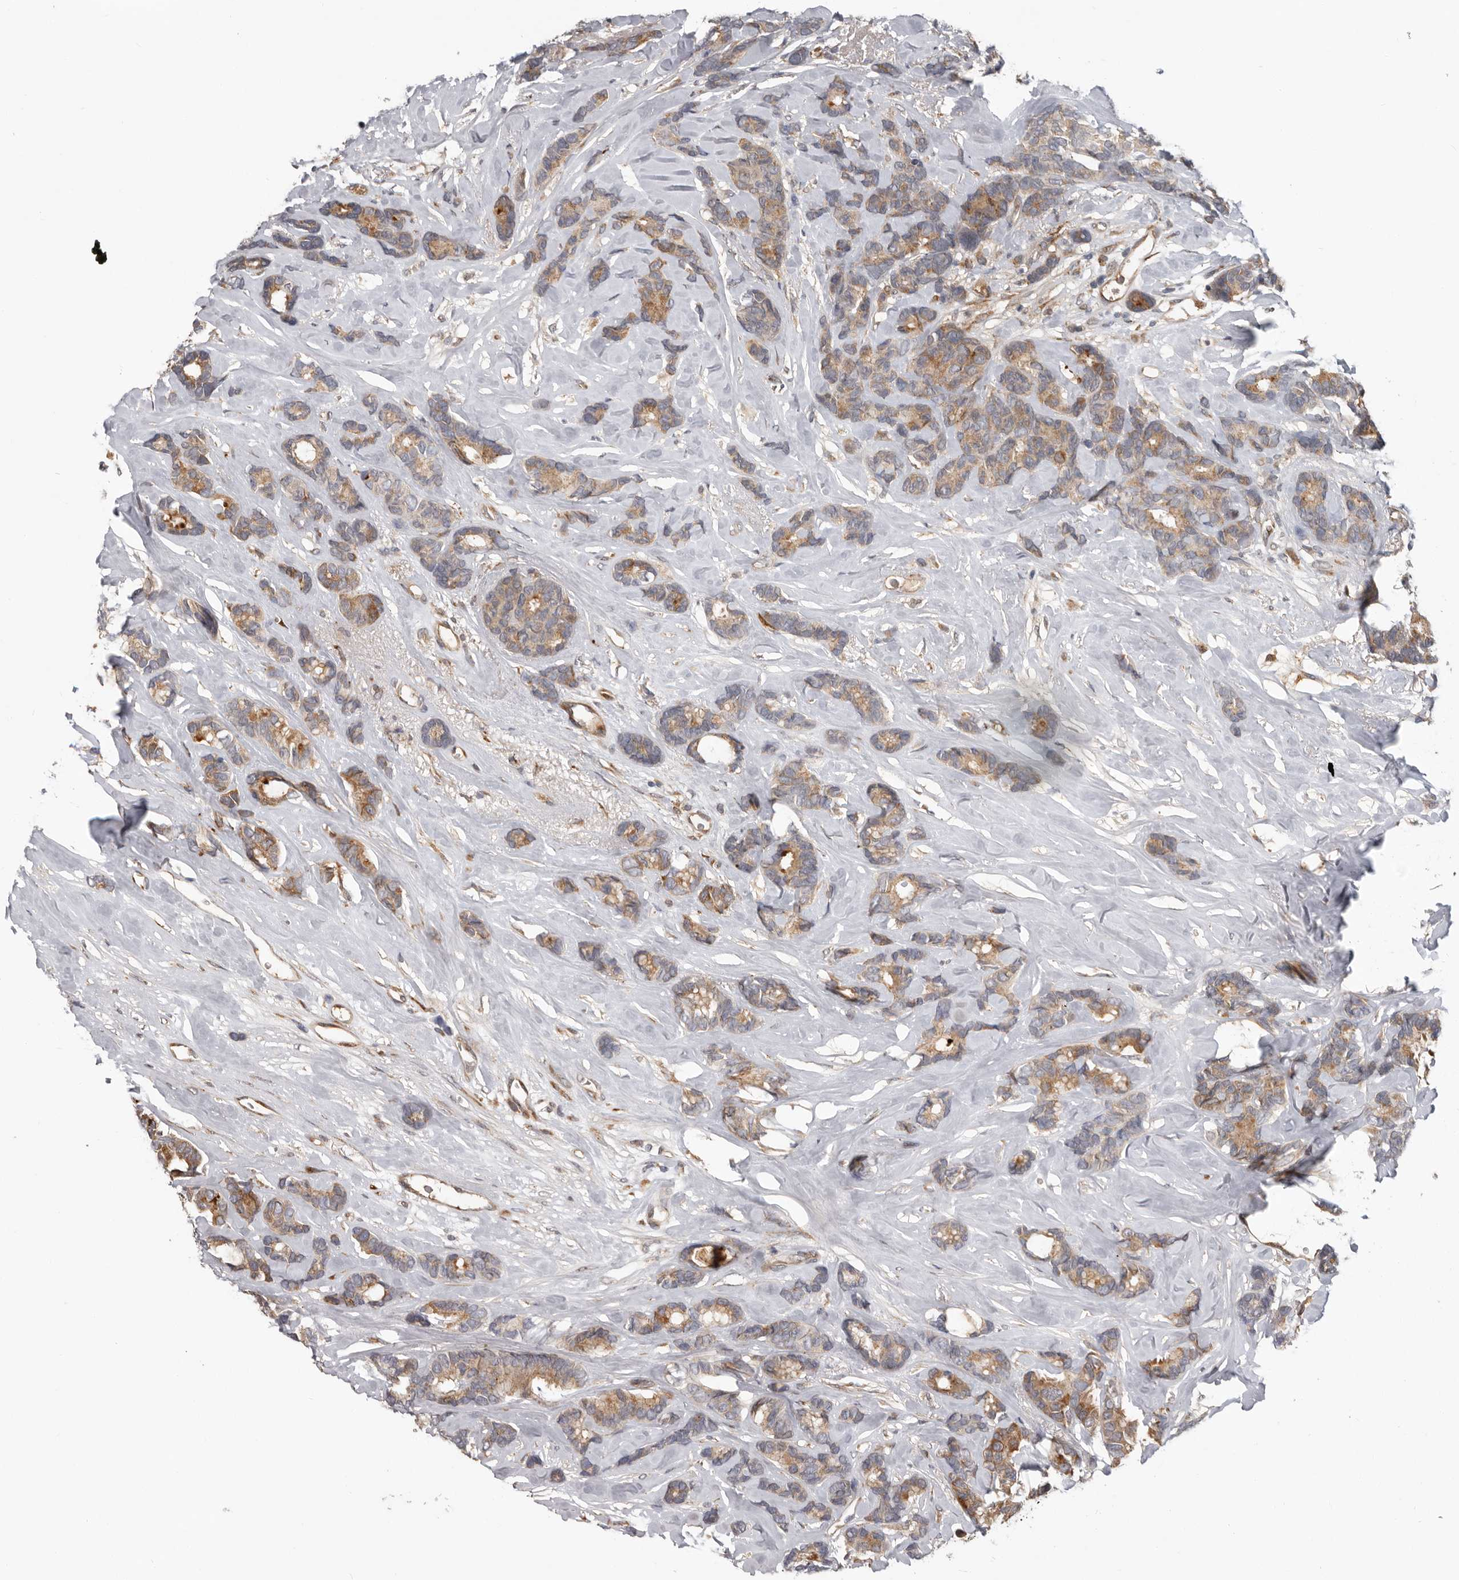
{"staining": {"intensity": "moderate", "quantity": ">75%", "location": "cytoplasmic/membranous"}, "tissue": "breast cancer", "cell_type": "Tumor cells", "image_type": "cancer", "snomed": [{"axis": "morphology", "description": "Duct carcinoma"}, {"axis": "topography", "description": "Breast"}], "caption": "Immunohistochemical staining of breast cancer (infiltrating ductal carcinoma) reveals medium levels of moderate cytoplasmic/membranous protein staining in about >75% of tumor cells.", "gene": "MTF1", "patient": {"sex": "female", "age": 87}}